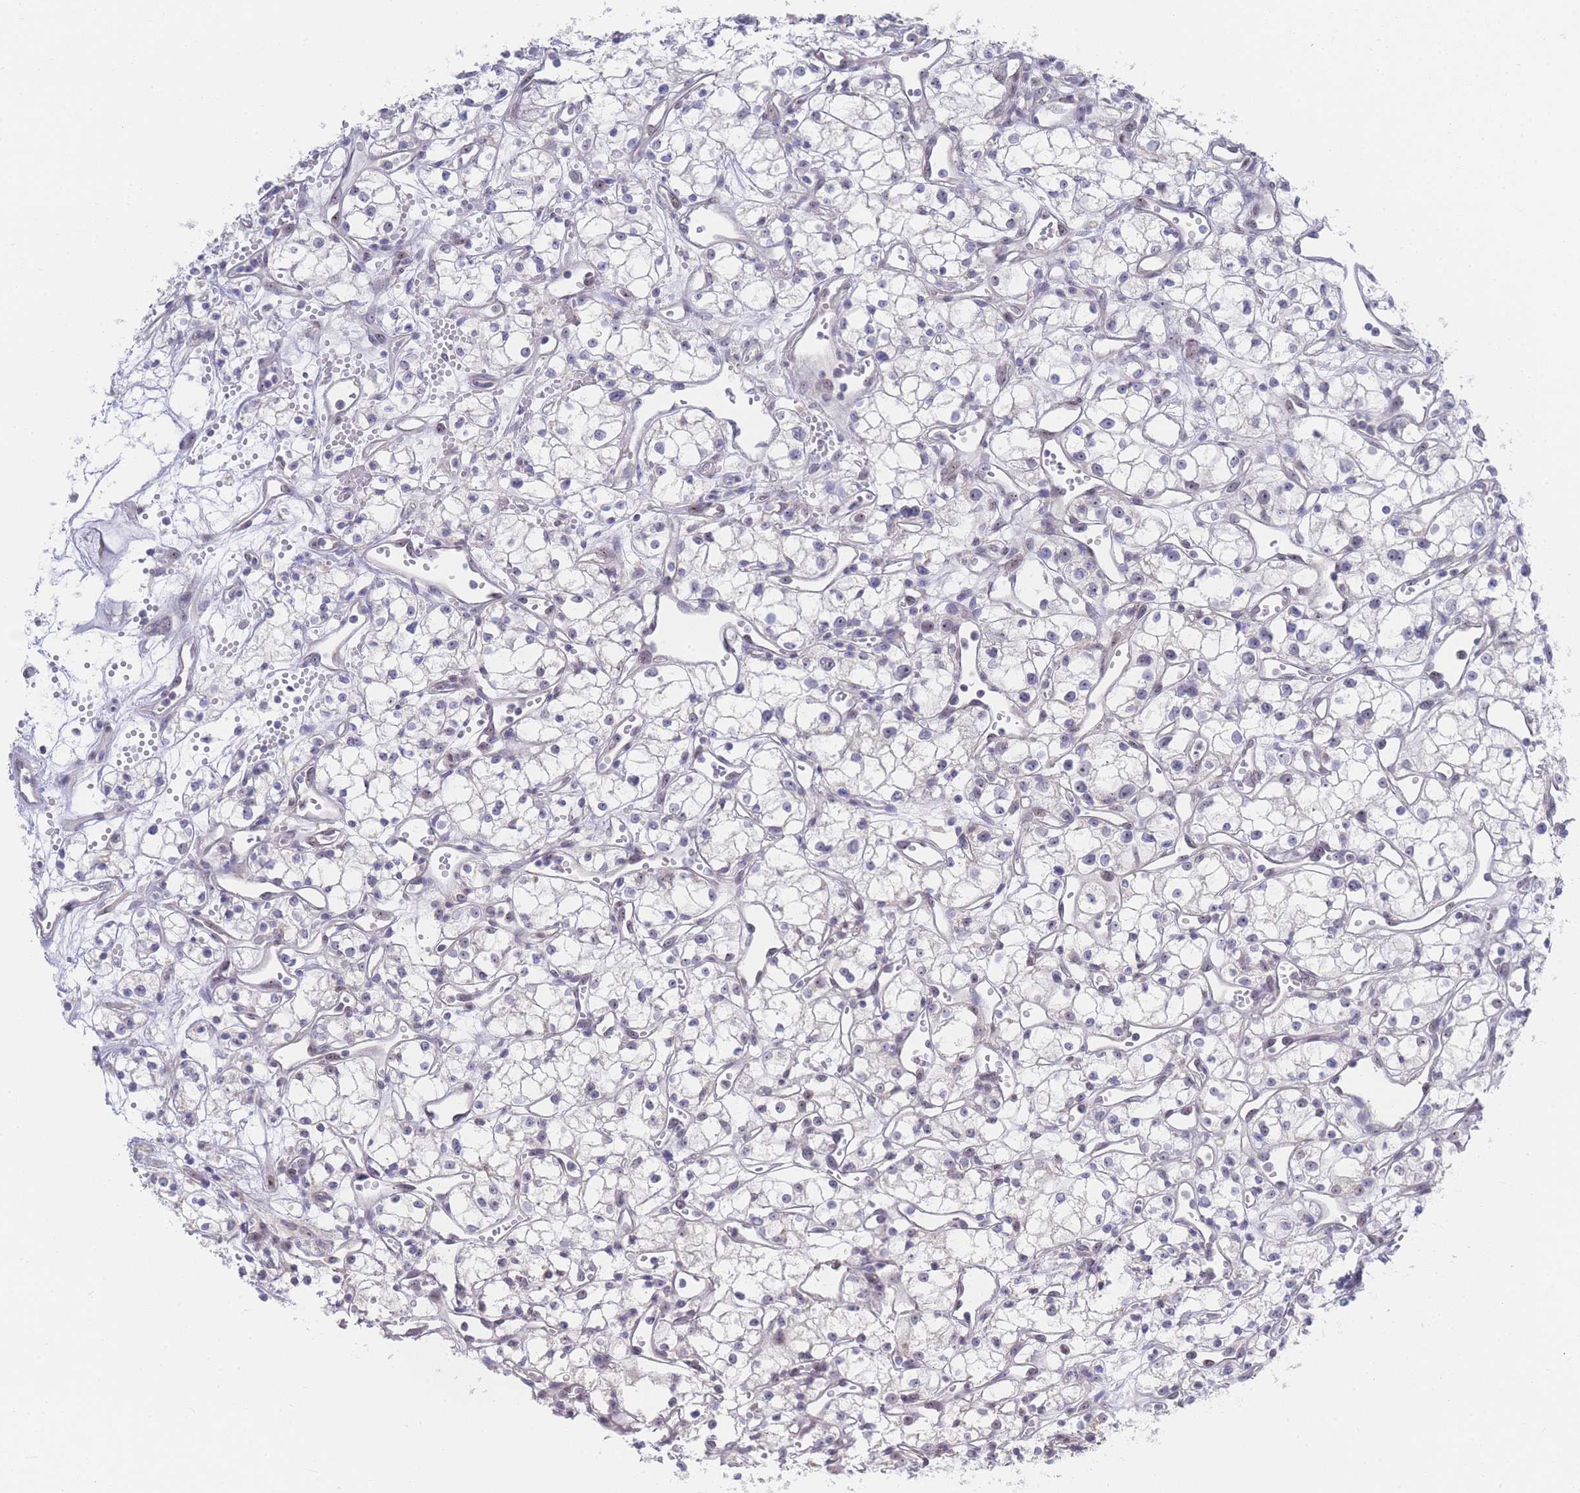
{"staining": {"intensity": "negative", "quantity": "none", "location": "none"}, "tissue": "renal cancer", "cell_type": "Tumor cells", "image_type": "cancer", "snomed": [{"axis": "morphology", "description": "Adenocarcinoma, NOS"}, {"axis": "topography", "description": "Kidney"}], "caption": "Tumor cells are negative for protein expression in human renal adenocarcinoma.", "gene": "ZNF142", "patient": {"sex": "male", "age": 59}}